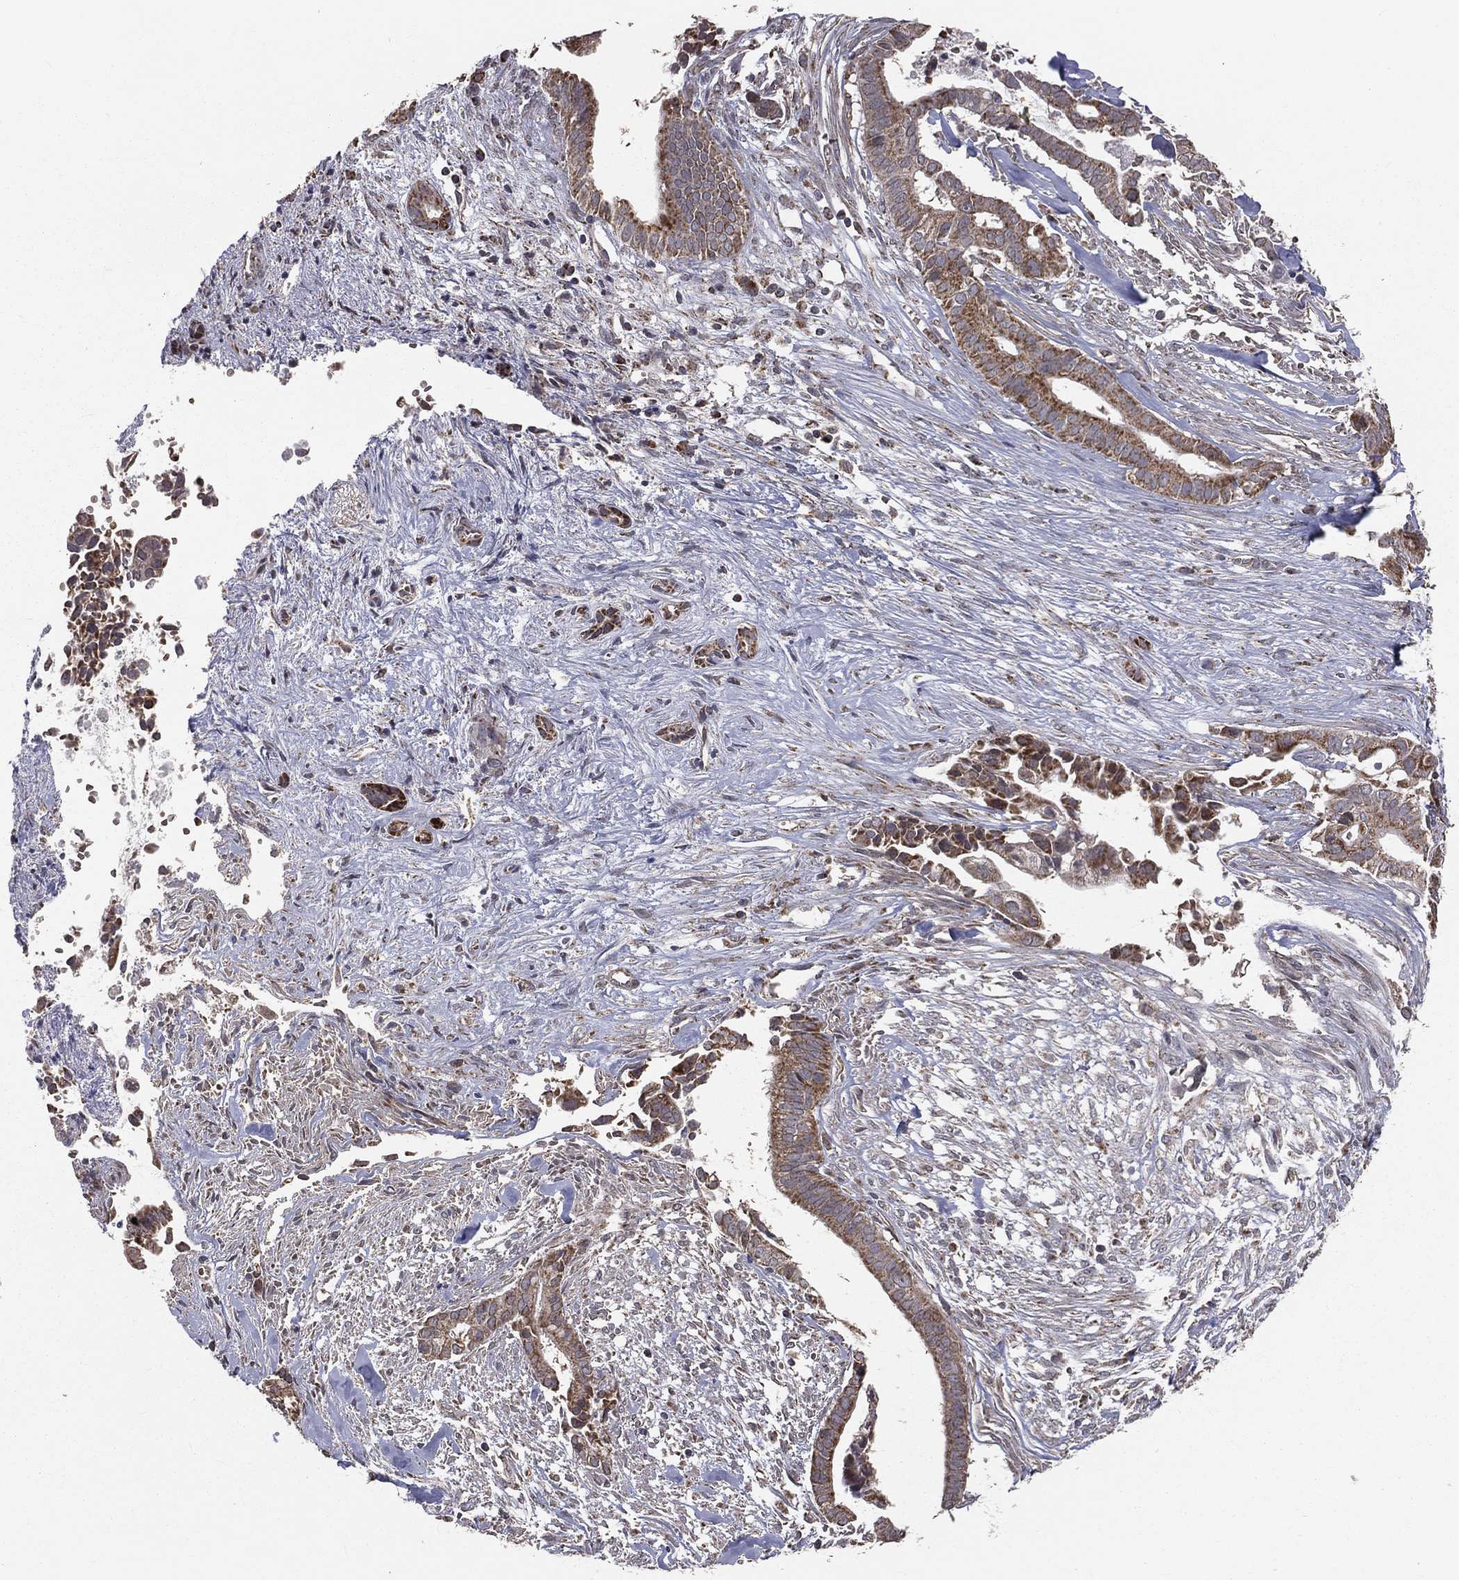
{"staining": {"intensity": "strong", "quantity": "25%-75%", "location": "cytoplasmic/membranous"}, "tissue": "pancreatic cancer", "cell_type": "Tumor cells", "image_type": "cancer", "snomed": [{"axis": "morphology", "description": "Adenocarcinoma, NOS"}, {"axis": "topography", "description": "Pancreas"}], "caption": "Protein expression analysis of human pancreatic adenocarcinoma reveals strong cytoplasmic/membranous expression in about 25%-75% of tumor cells.", "gene": "MRPL46", "patient": {"sex": "male", "age": 61}}